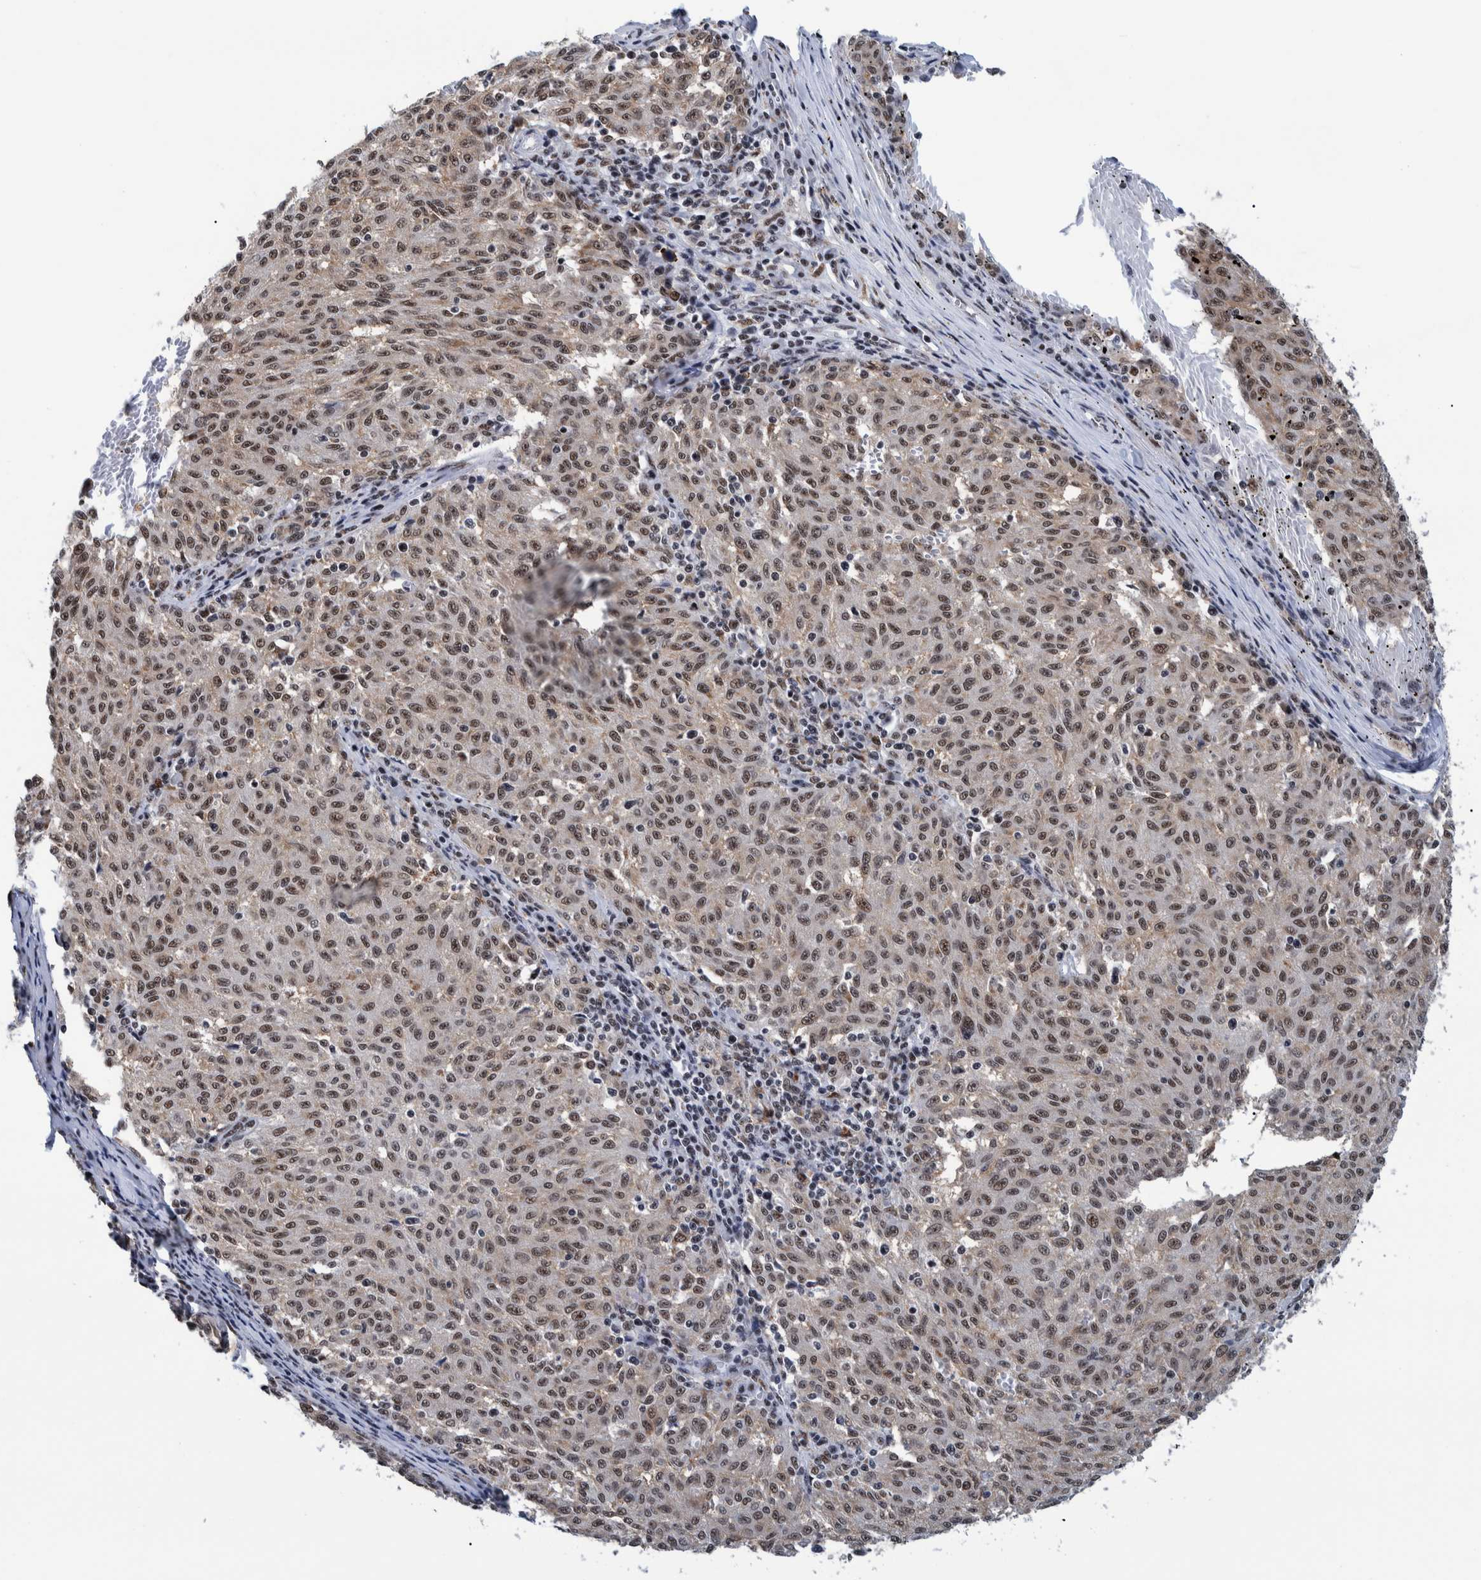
{"staining": {"intensity": "moderate", "quantity": ">75%", "location": "nuclear"}, "tissue": "melanoma", "cell_type": "Tumor cells", "image_type": "cancer", "snomed": [{"axis": "morphology", "description": "Malignant melanoma, NOS"}, {"axis": "topography", "description": "Skin"}], "caption": "The micrograph shows a brown stain indicating the presence of a protein in the nuclear of tumor cells in malignant melanoma.", "gene": "EFTUD2", "patient": {"sex": "female", "age": 72}}